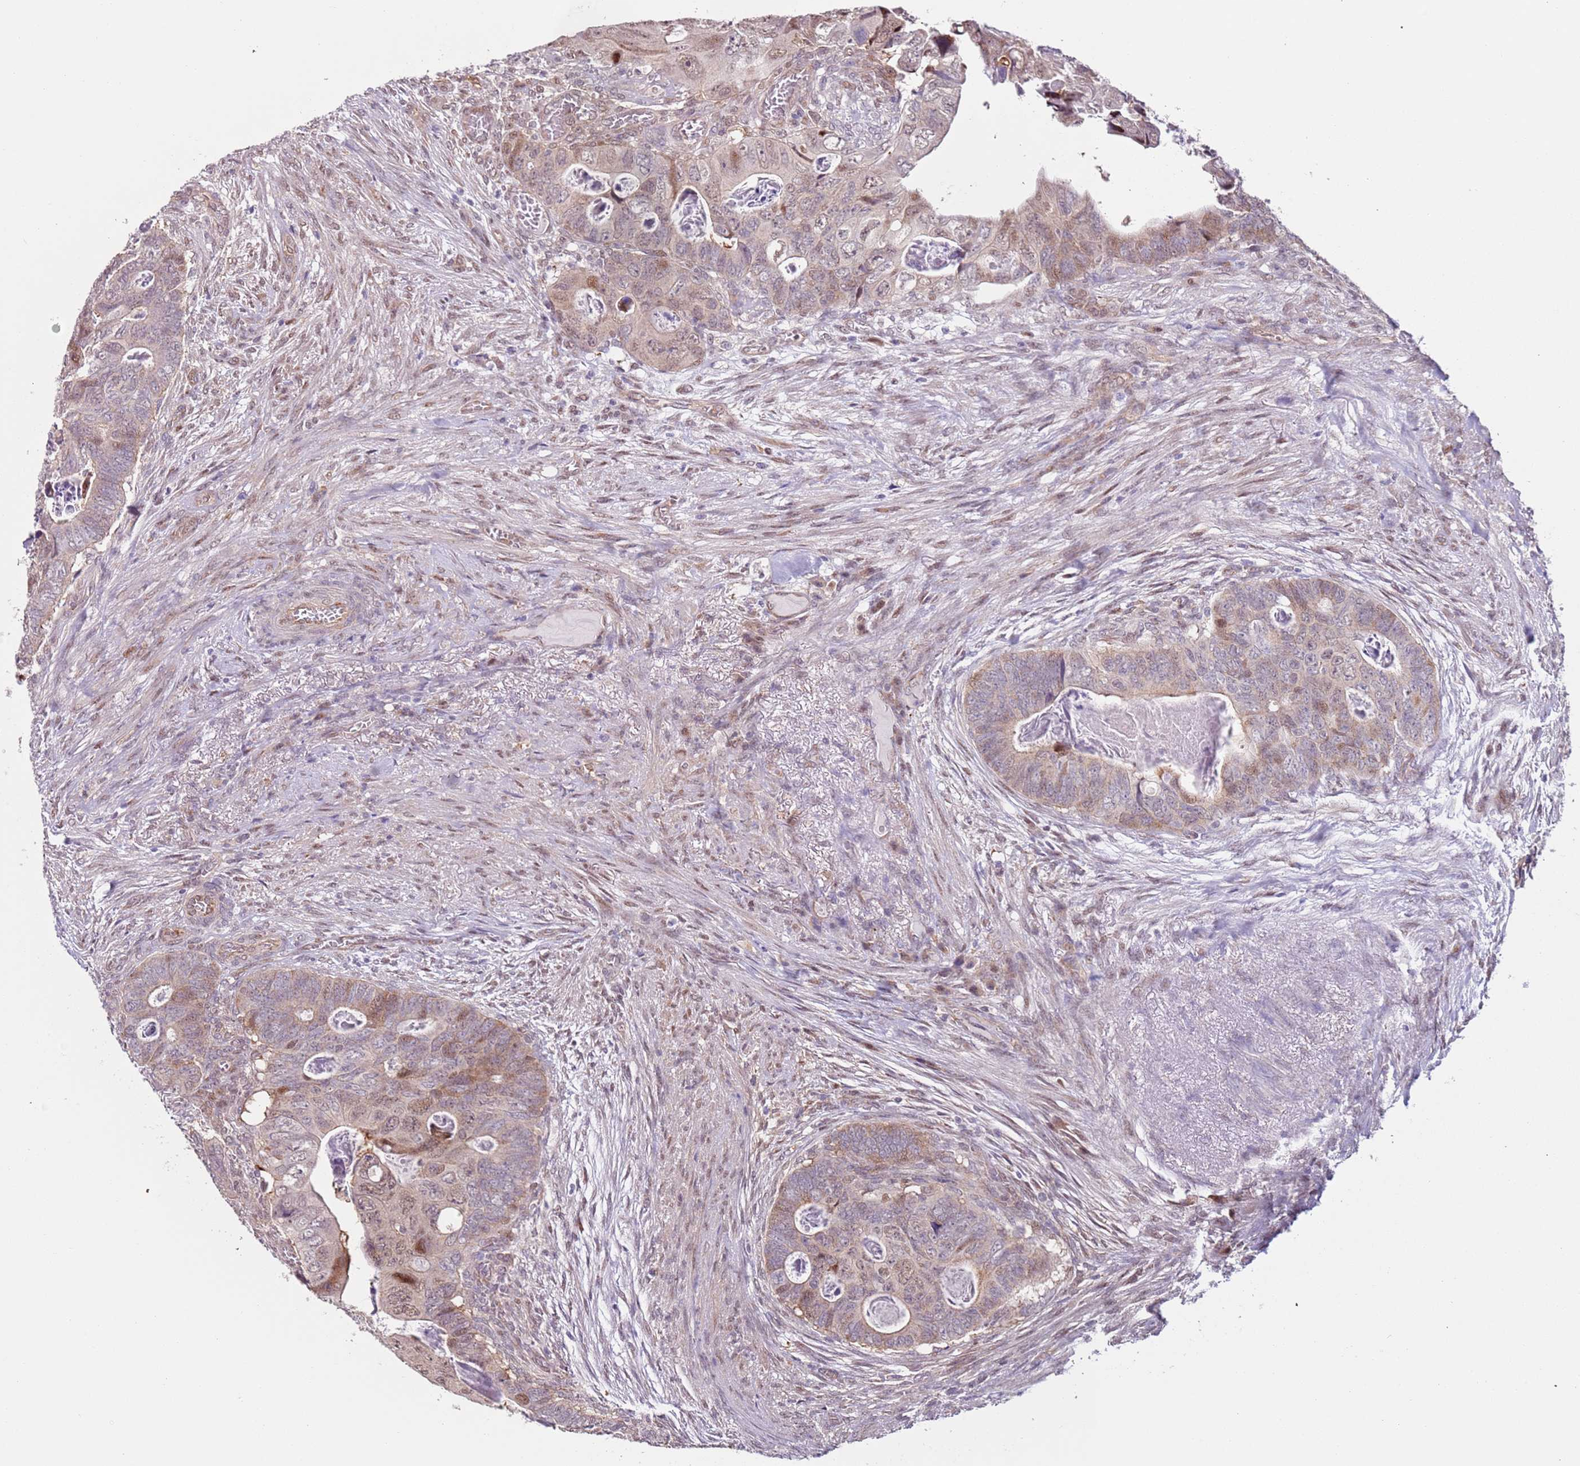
{"staining": {"intensity": "moderate", "quantity": "<25%", "location": "nuclear"}, "tissue": "colorectal cancer", "cell_type": "Tumor cells", "image_type": "cancer", "snomed": [{"axis": "morphology", "description": "Adenocarcinoma, NOS"}, {"axis": "topography", "description": "Rectum"}], "caption": "The histopathology image reveals staining of colorectal cancer (adenocarcinoma), revealing moderate nuclear protein positivity (brown color) within tumor cells.", "gene": "PSMD4", "patient": {"sex": "female", "age": 78}}